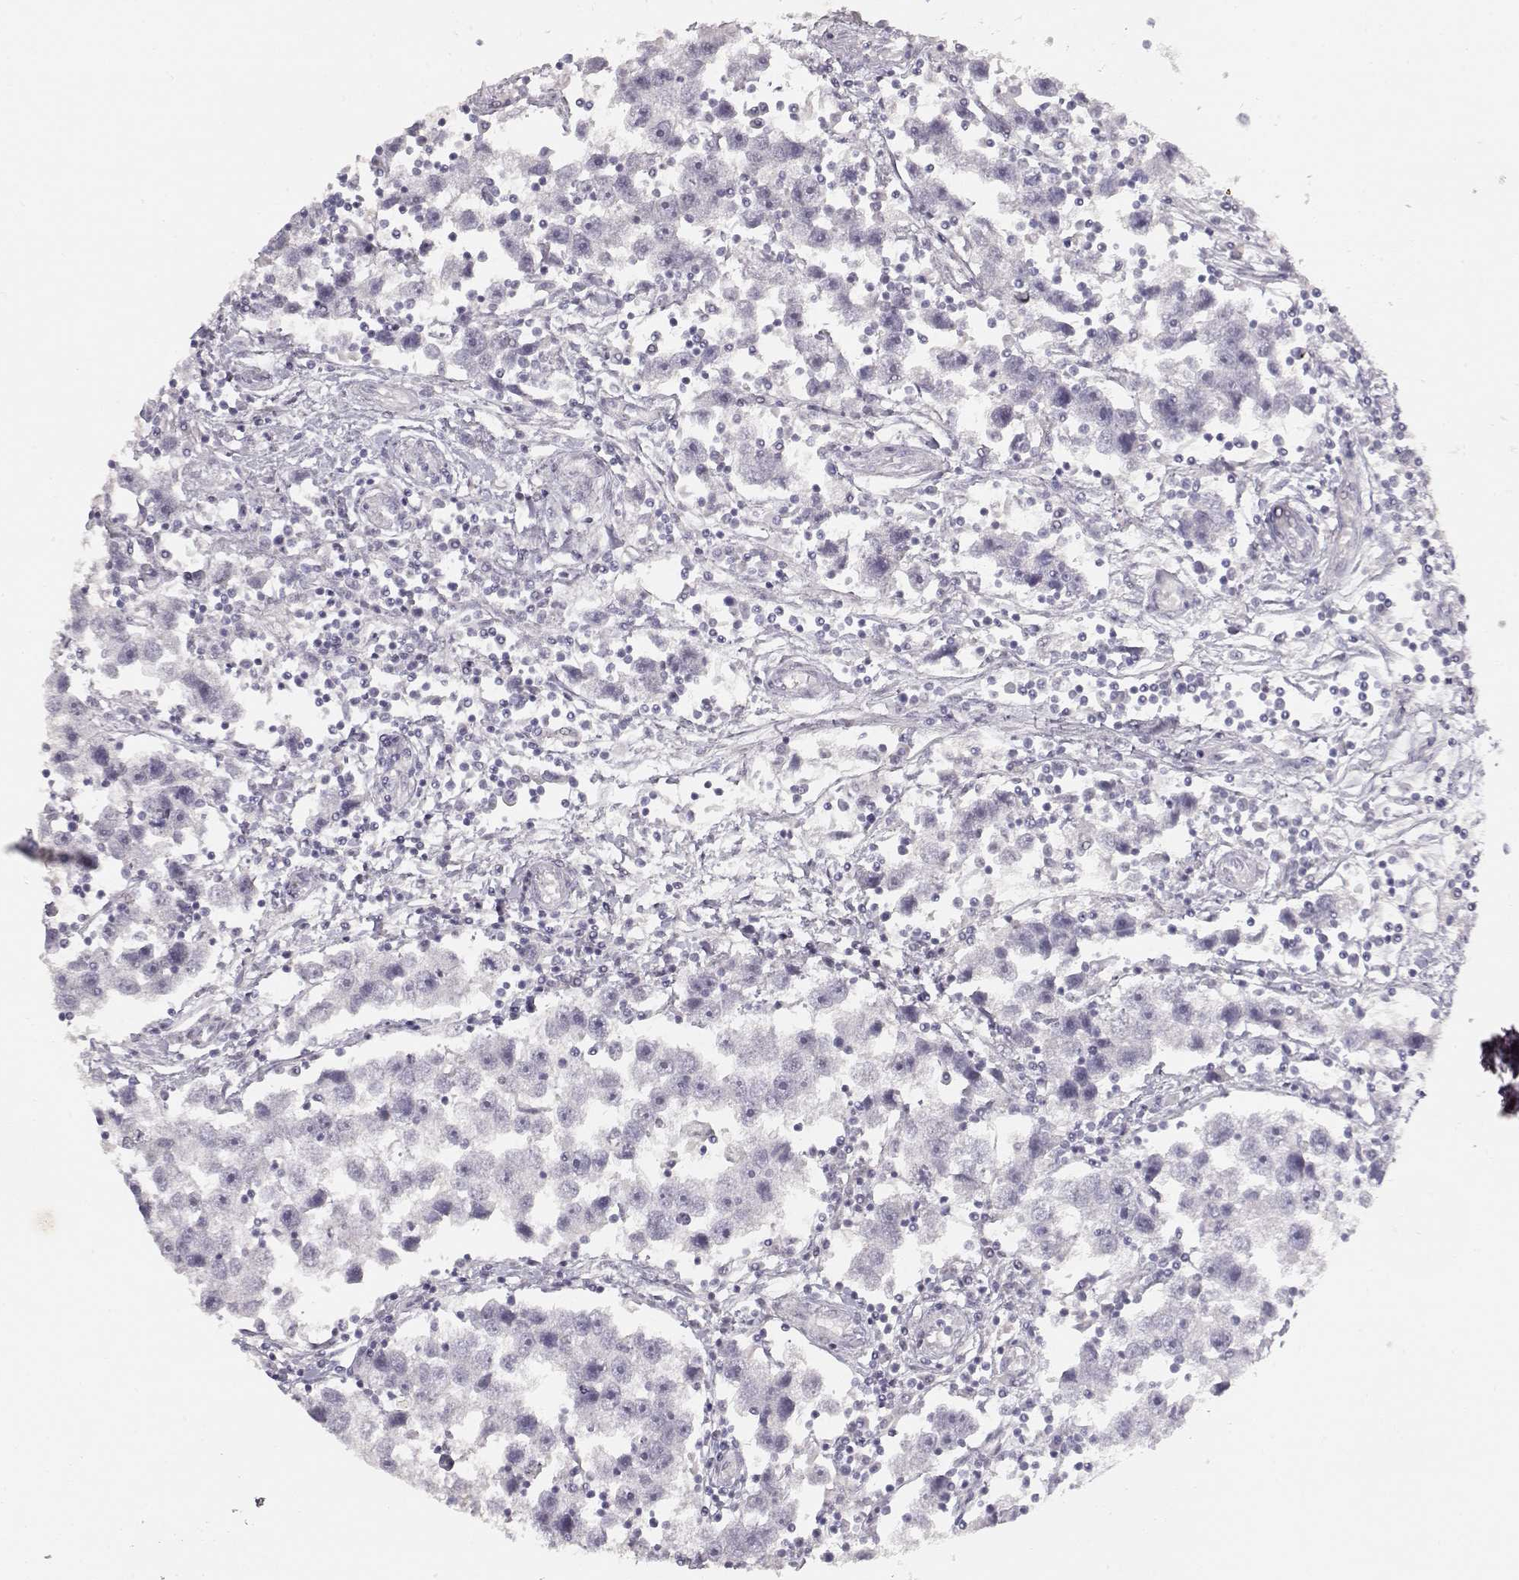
{"staining": {"intensity": "negative", "quantity": "none", "location": "none"}, "tissue": "testis cancer", "cell_type": "Tumor cells", "image_type": "cancer", "snomed": [{"axis": "morphology", "description": "Seminoma, NOS"}, {"axis": "topography", "description": "Testis"}], "caption": "This is an IHC image of human testis cancer. There is no staining in tumor cells.", "gene": "TPH2", "patient": {"sex": "male", "age": 30}}